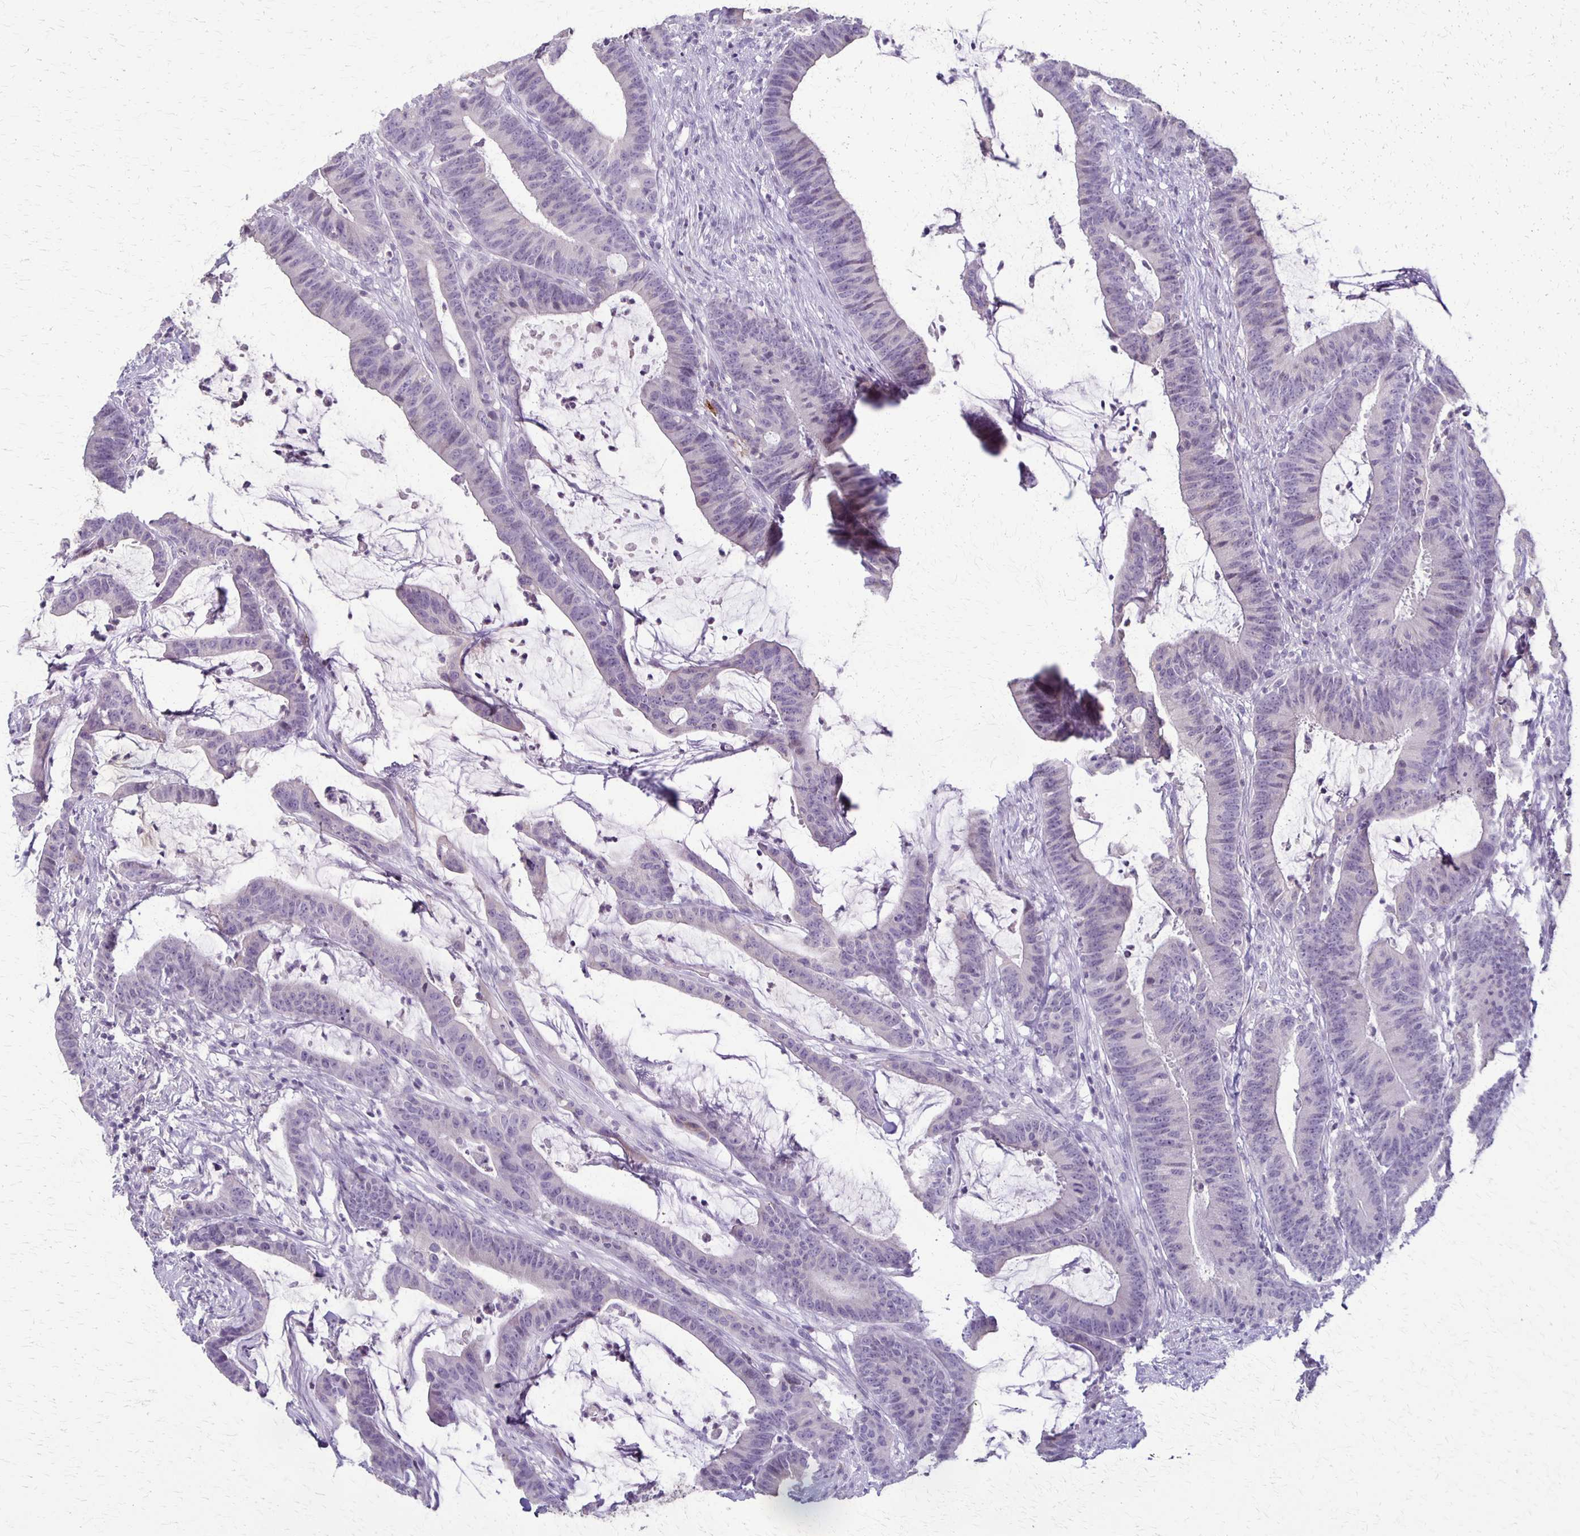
{"staining": {"intensity": "negative", "quantity": "none", "location": "none"}, "tissue": "colorectal cancer", "cell_type": "Tumor cells", "image_type": "cancer", "snomed": [{"axis": "morphology", "description": "Adenocarcinoma, NOS"}, {"axis": "topography", "description": "Colon"}], "caption": "DAB immunohistochemical staining of human colorectal cancer reveals no significant expression in tumor cells.", "gene": "SLC35E2B", "patient": {"sex": "female", "age": 78}}